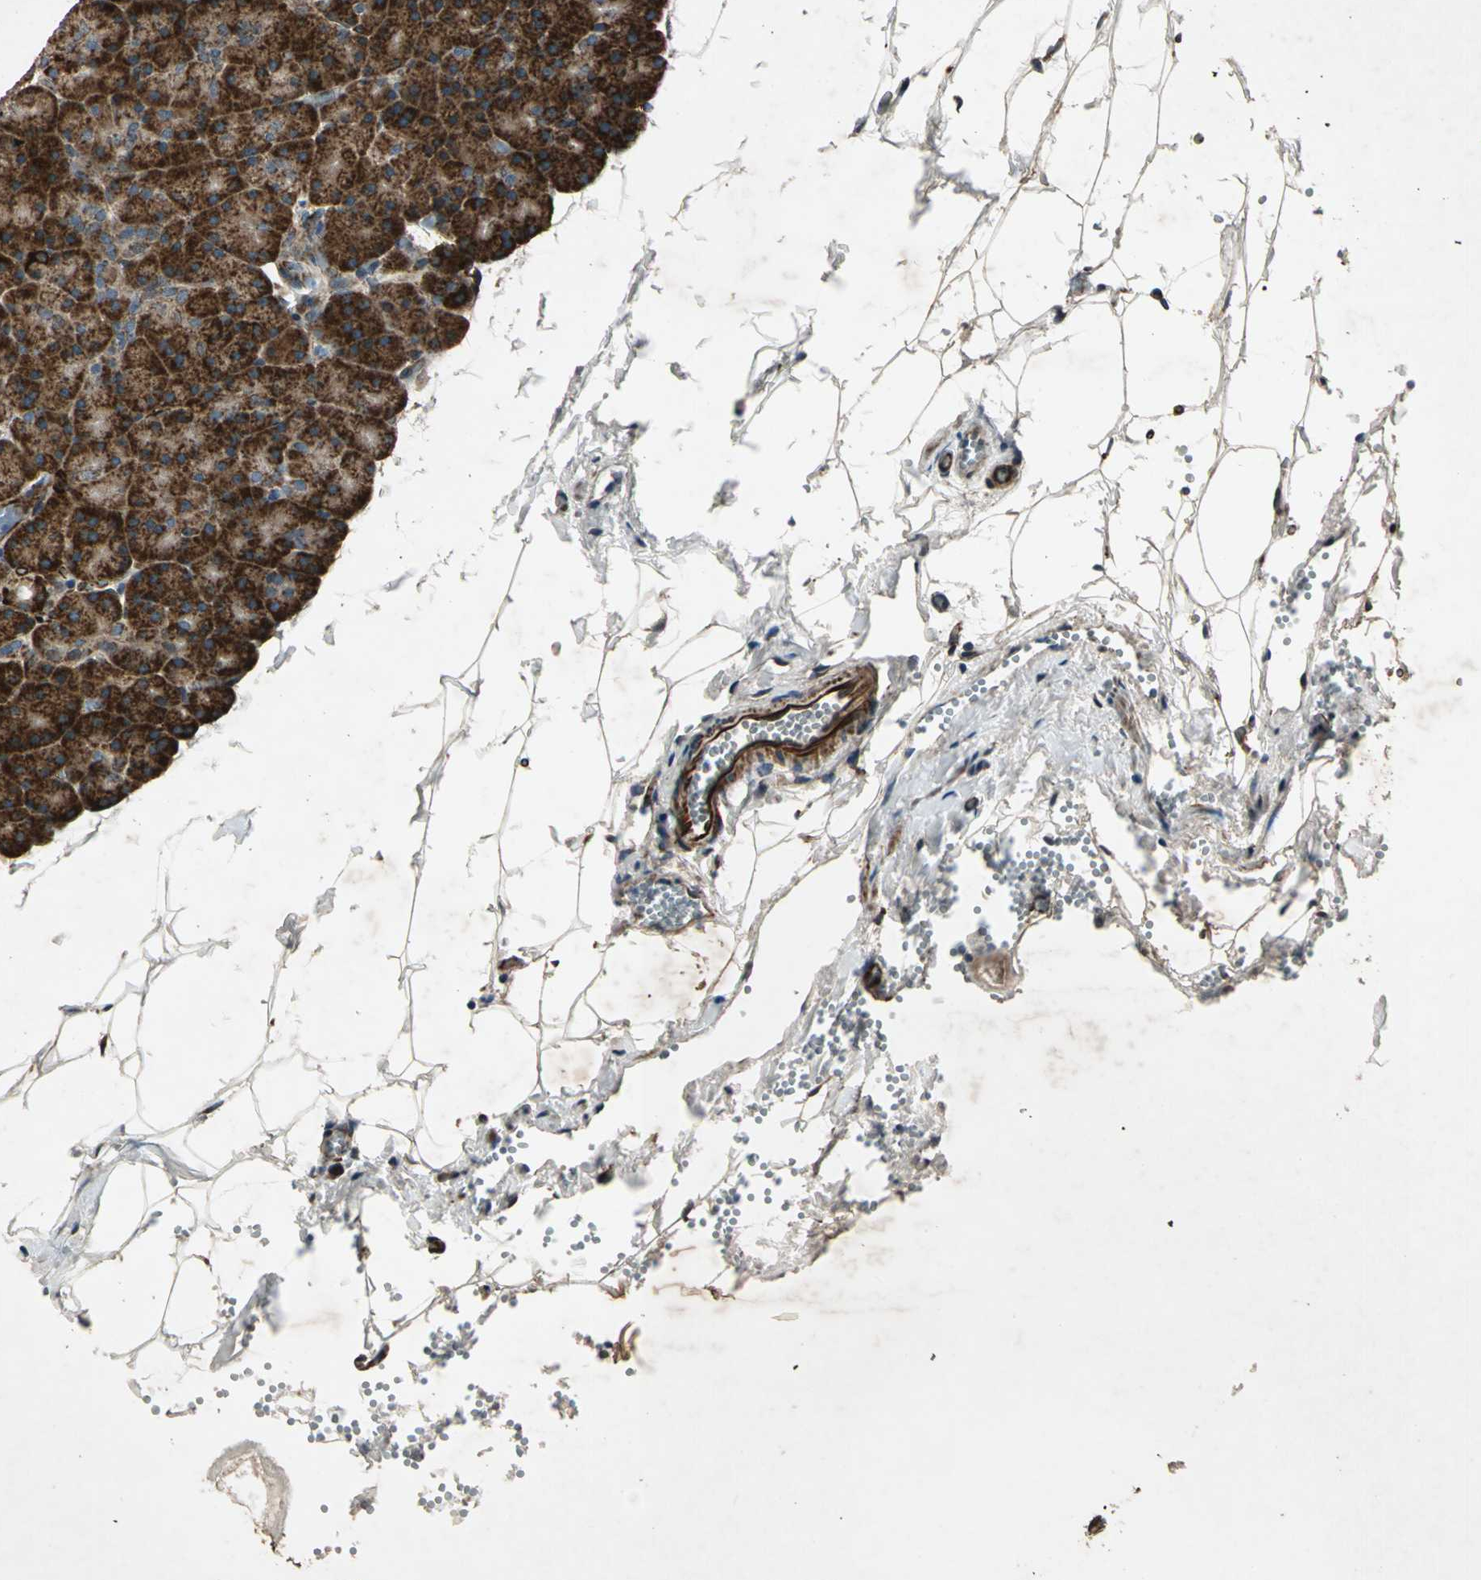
{"staining": {"intensity": "strong", "quantity": ">75%", "location": "cytoplasmic/membranous"}, "tissue": "pancreas", "cell_type": "Exocrine glandular cells", "image_type": "normal", "snomed": [{"axis": "morphology", "description": "Normal tissue, NOS"}, {"axis": "topography", "description": "Pancreas"}], "caption": "A brown stain highlights strong cytoplasmic/membranous staining of a protein in exocrine glandular cells of normal pancreas. Nuclei are stained in blue.", "gene": "EXD2", "patient": {"sex": "female", "age": 35}}